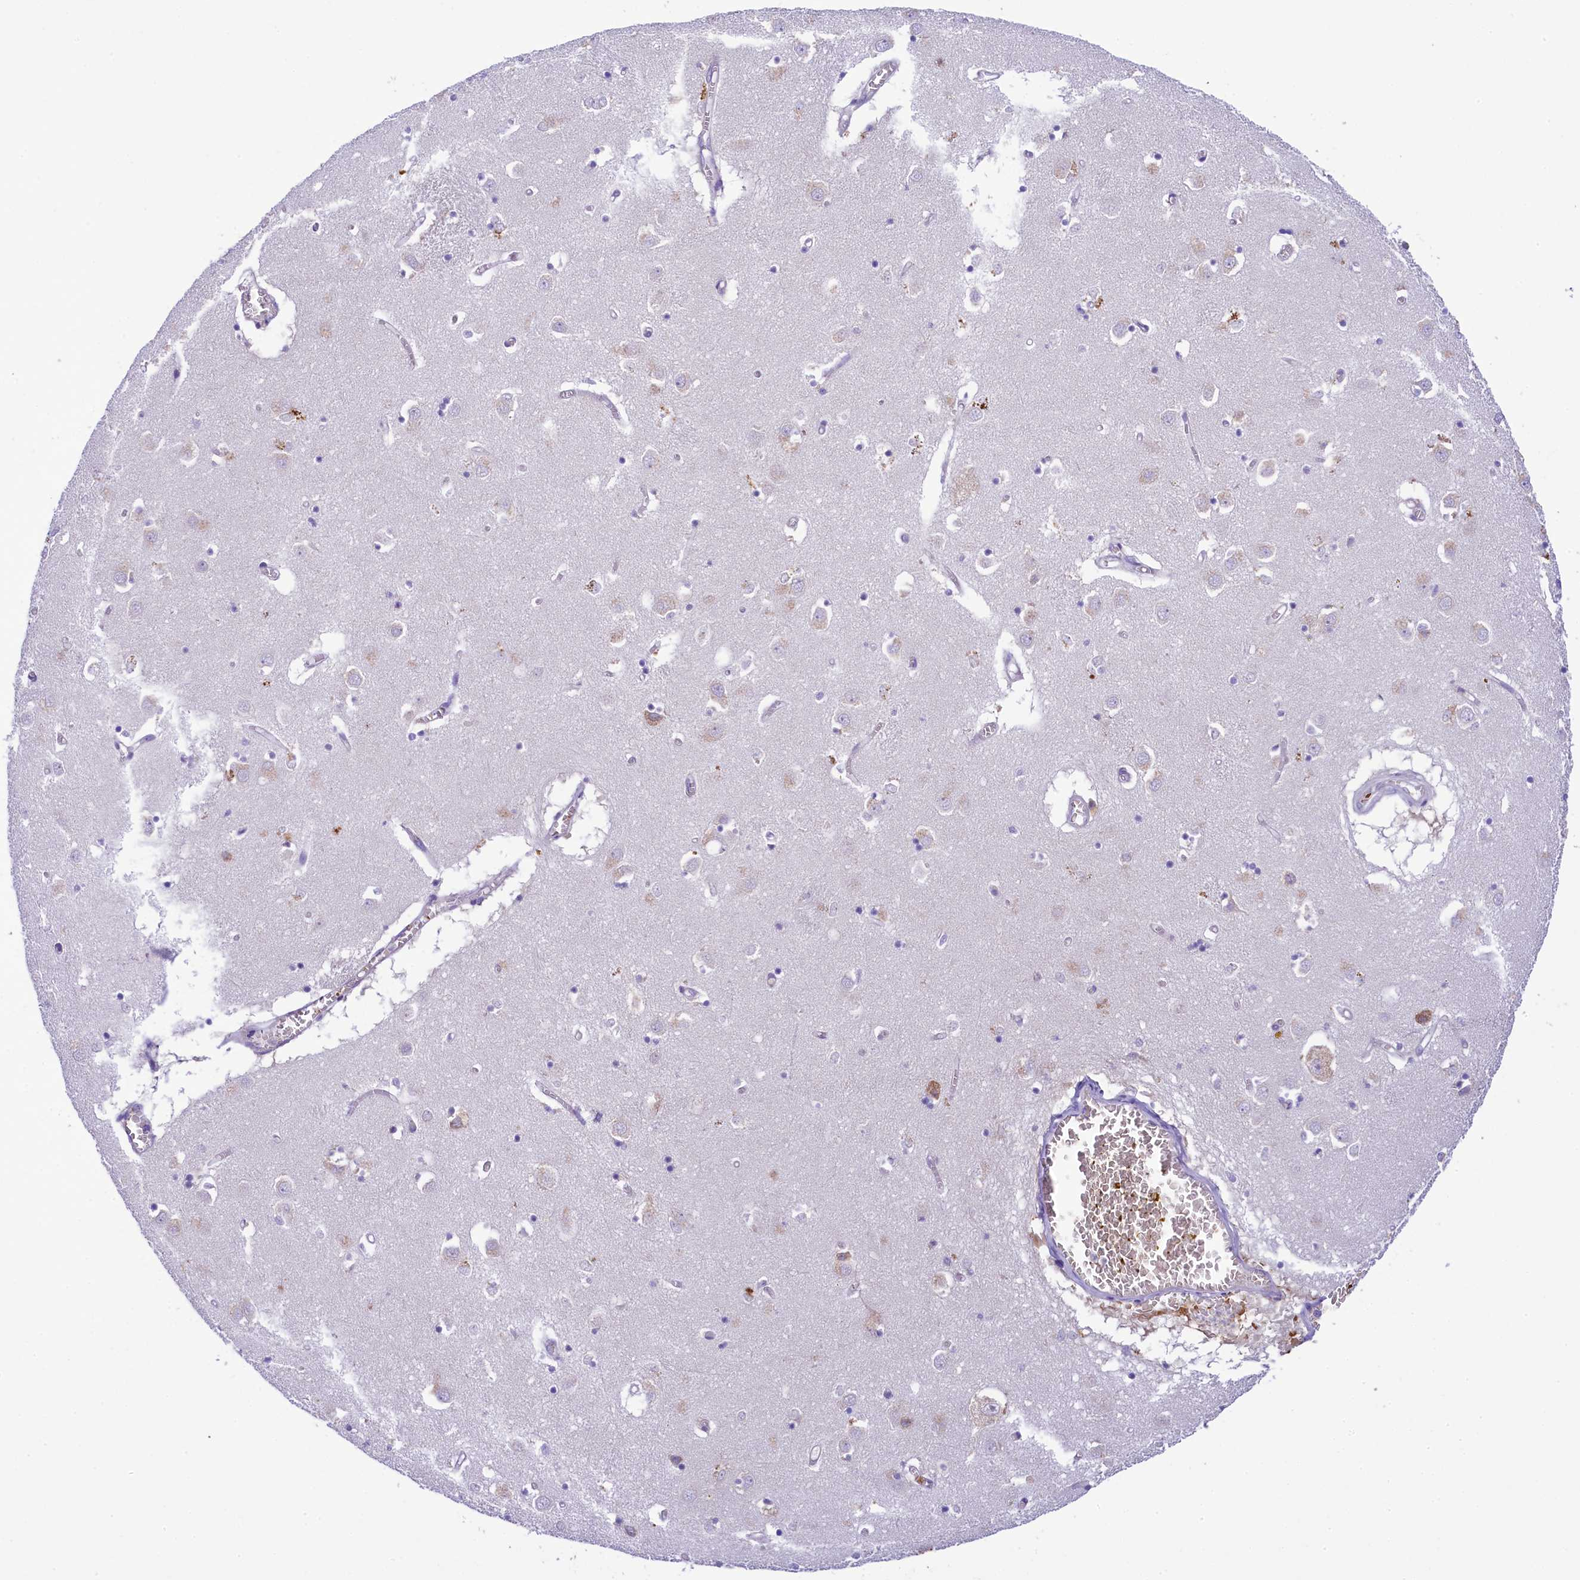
{"staining": {"intensity": "negative", "quantity": "none", "location": "none"}, "tissue": "caudate", "cell_type": "Glial cells", "image_type": "normal", "snomed": [{"axis": "morphology", "description": "Normal tissue, NOS"}, {"axis": "topography", "description": "Lateral ventricle wall"}], "caption": "IHC image of normal caudate: caudate stained with DAB (3,3'-diaminobenzidine) exhibits no significant protein staining in glial cells.", "gene": "LARP4", "patient": {"sex": "male", "age": 70}}